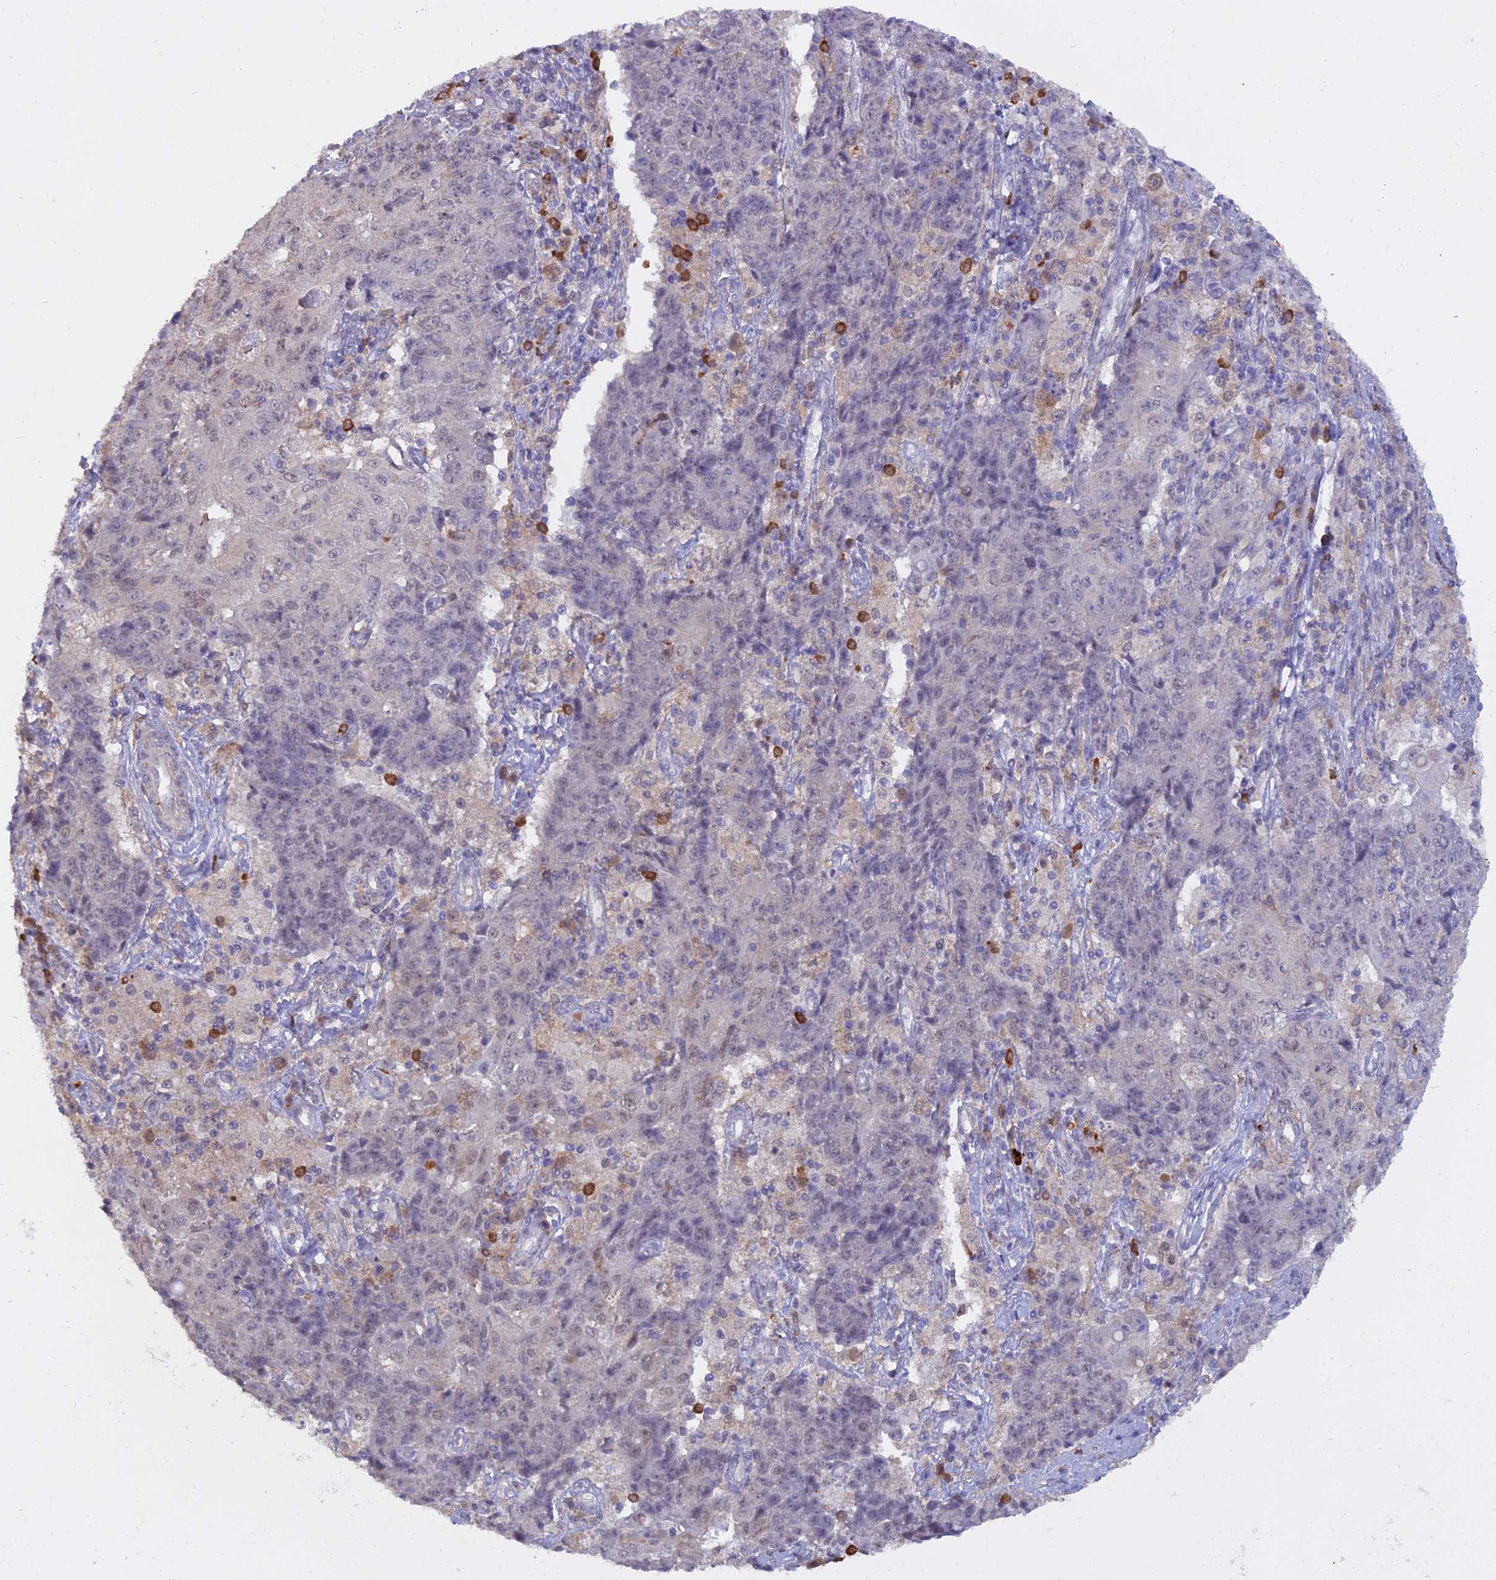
{"staining": {"intensity": "weak", "quantity": "<25%", "location": "nuclear"}, "tissue": "ovarian cancer", "cell_type": "Tumor cells", "image_type": "cancer", "snomed": [{"axis": "morphology", "description": "Carcinoma, endometroid"}, {"axis": "topography", "description": "Ovary"}], "caption": "A histopathology image of human ovarian endometroid carcinoma is negative for staining in tumor cells.", "gene": "BLNK", "patient": {"sex": "female", "age": 42}}